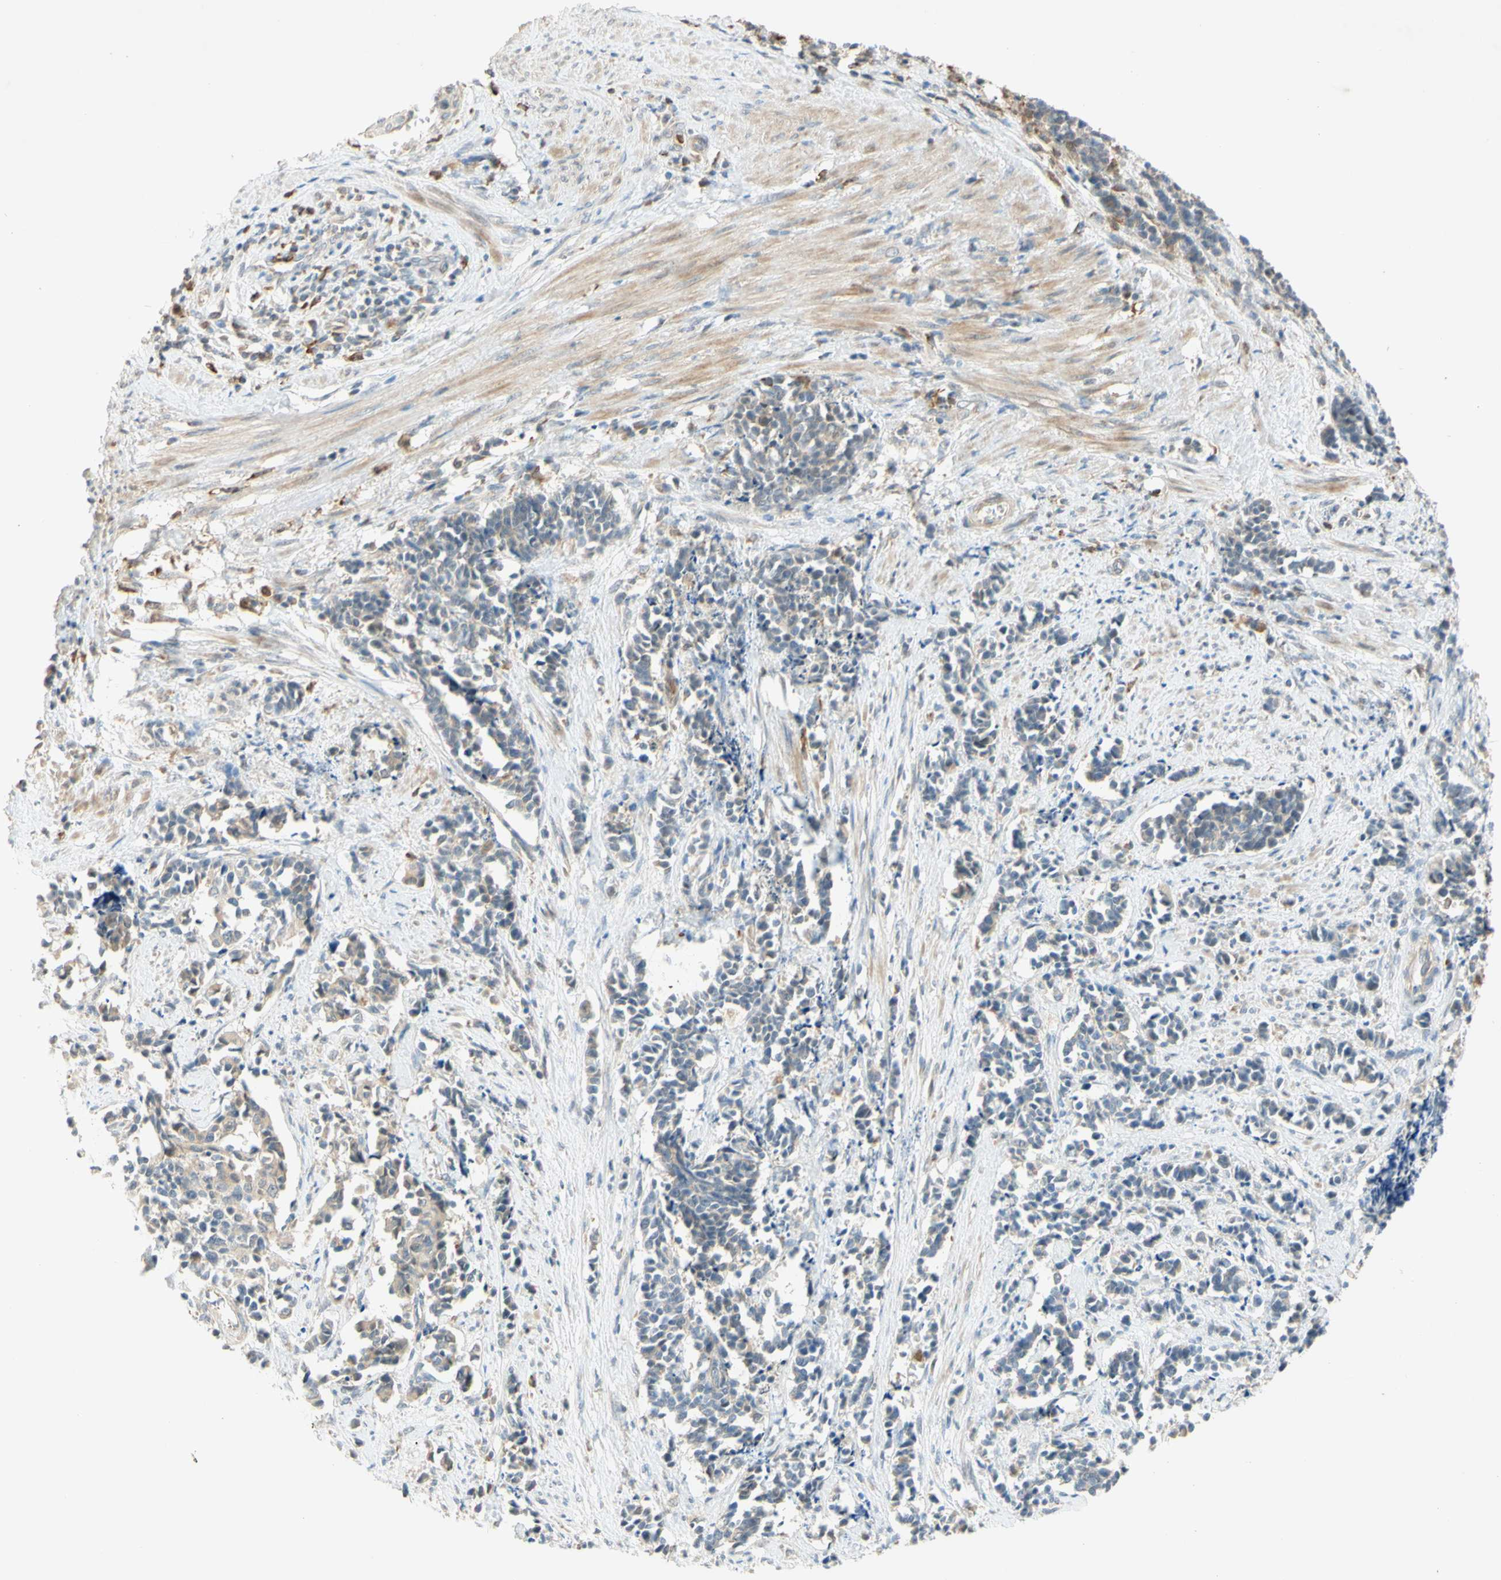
{"staining": {"intensity": "weak", "quantity": "25%-75%", "location": "cytoplasmic/membranous"}, "tissue": "cervical cancer", "cell_type": "Tumor cells", "image_type": "cancer", "snomed": [{"axis": "morphology", "description": "Normal tissue, NOS"}, {"axis": "morphology", "description": "Squamous cell carcinoma, NOS"}, {"axis": "topography", "description": "Cervix"}], "caption": "IHC of human cervical squamous cell carcinoma reveals low levels of weak cytoplasmic/membranous staining in about 25%-75% of tumor cells. The protein is stained brown, and the nuclei are stained in blue (DAB (3,3'-diaminobenzidine) IHC with brightfield microscopy, high magnification).", "gene": "GATA1", "patient": {"sex": "female", "age": 35}}